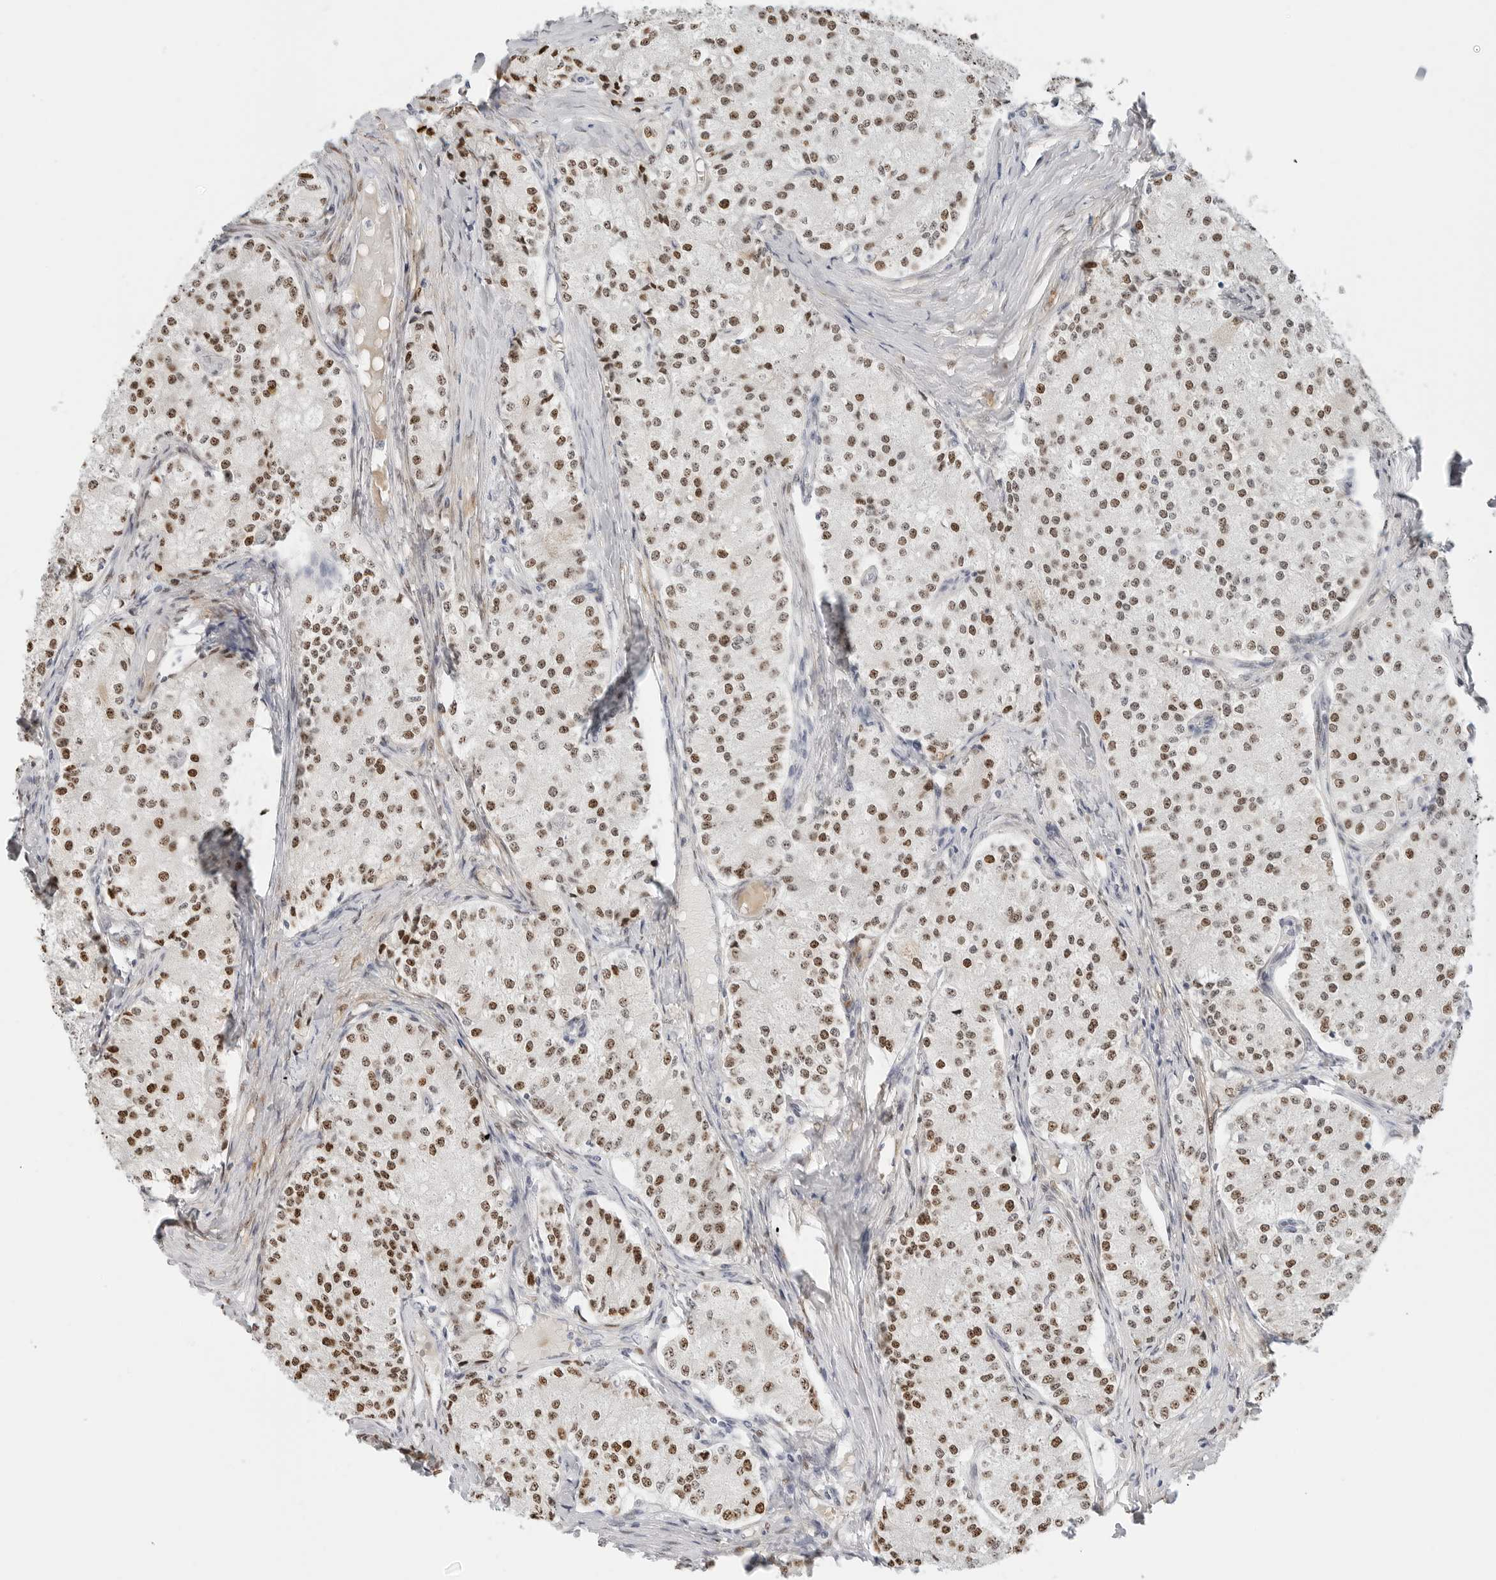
{"staining": {"intensity": "strong", "quantity": ">75%", "location": "nuclear"}, "tissue": "carcinoid", "cell_type": "Tumor cells", "image_type": "cancer", "snomed": [{"axis": "morphology", "description": "Carcinoid, malignant, NOS"}, {"axis": "topography", "description": "Colon"}], "caption": "Immunohistochemical staining of carcinoid demonstrates strong nuclear protein staining in approximately >75% of tumor cells.", "gene": "SPIDR", "patient": {"sex": "female", "age": 52}}